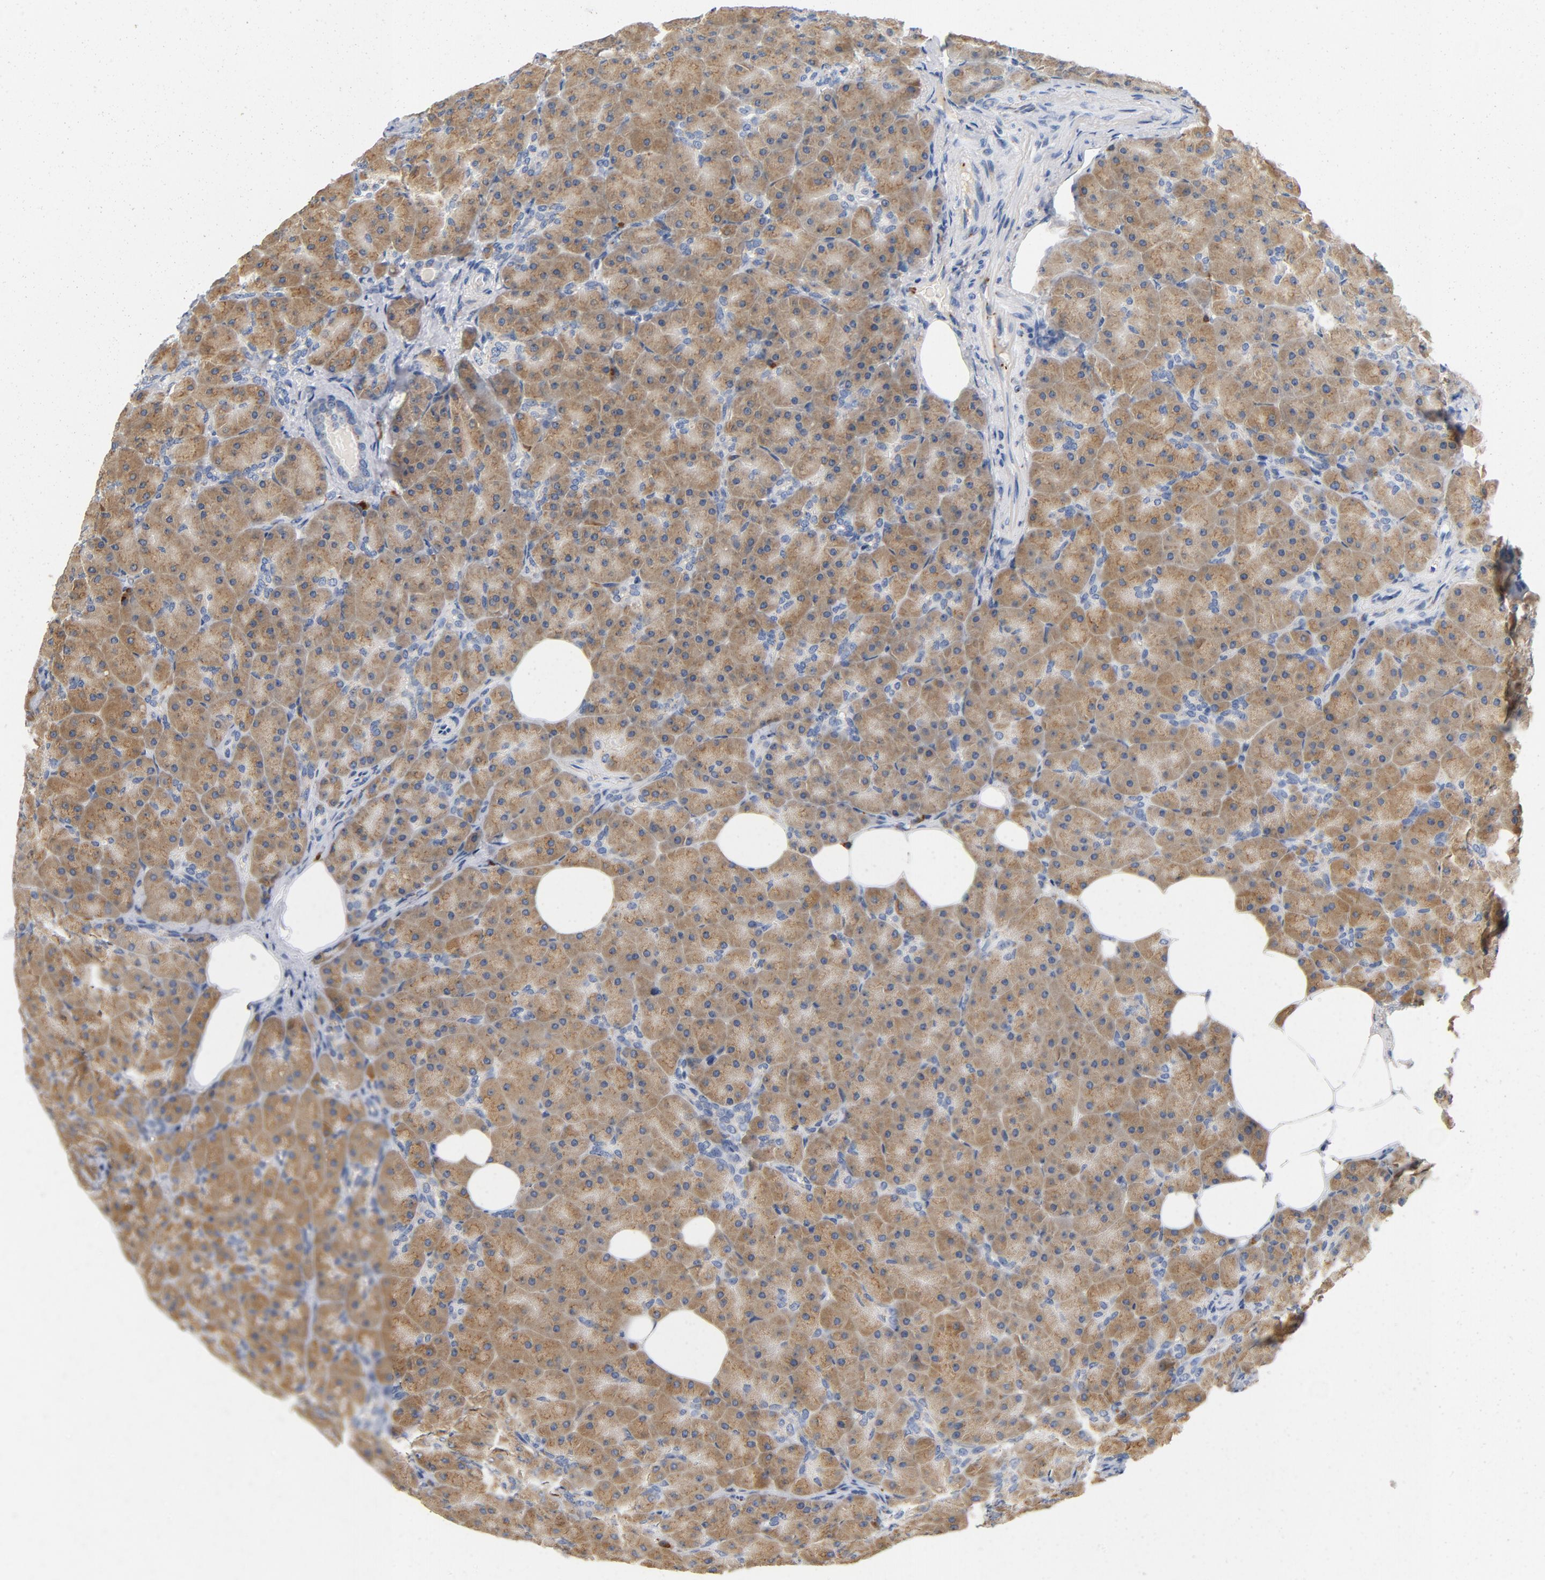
{"staining": {"intensity": "weak", "quantity": ">75%", "location": "cytoplasmic/membranous"}, "tissue": "pancreas", "cell_type": "Exocrine glandular cells", "image_type": "normal", "snomed": [{"axis": "morphology", "description": "Normal tissue, NOS"}, {"axis": "topography", "description": "Pancreas"}], "caption": "Immunohistochemistry of benign human pancreas reveals low levels of weak cytoplasmic/membranous expression in approximately >75% of exocrine glandular cells. The staining is performed using DAB (3,3'-diaminobenzidine) brown chromogen to label protein expression. The nuclei are counter-stained blue using hematoxylin.", "gene": "LMAN2", "patient": {"sex": "male", "age": 66}}